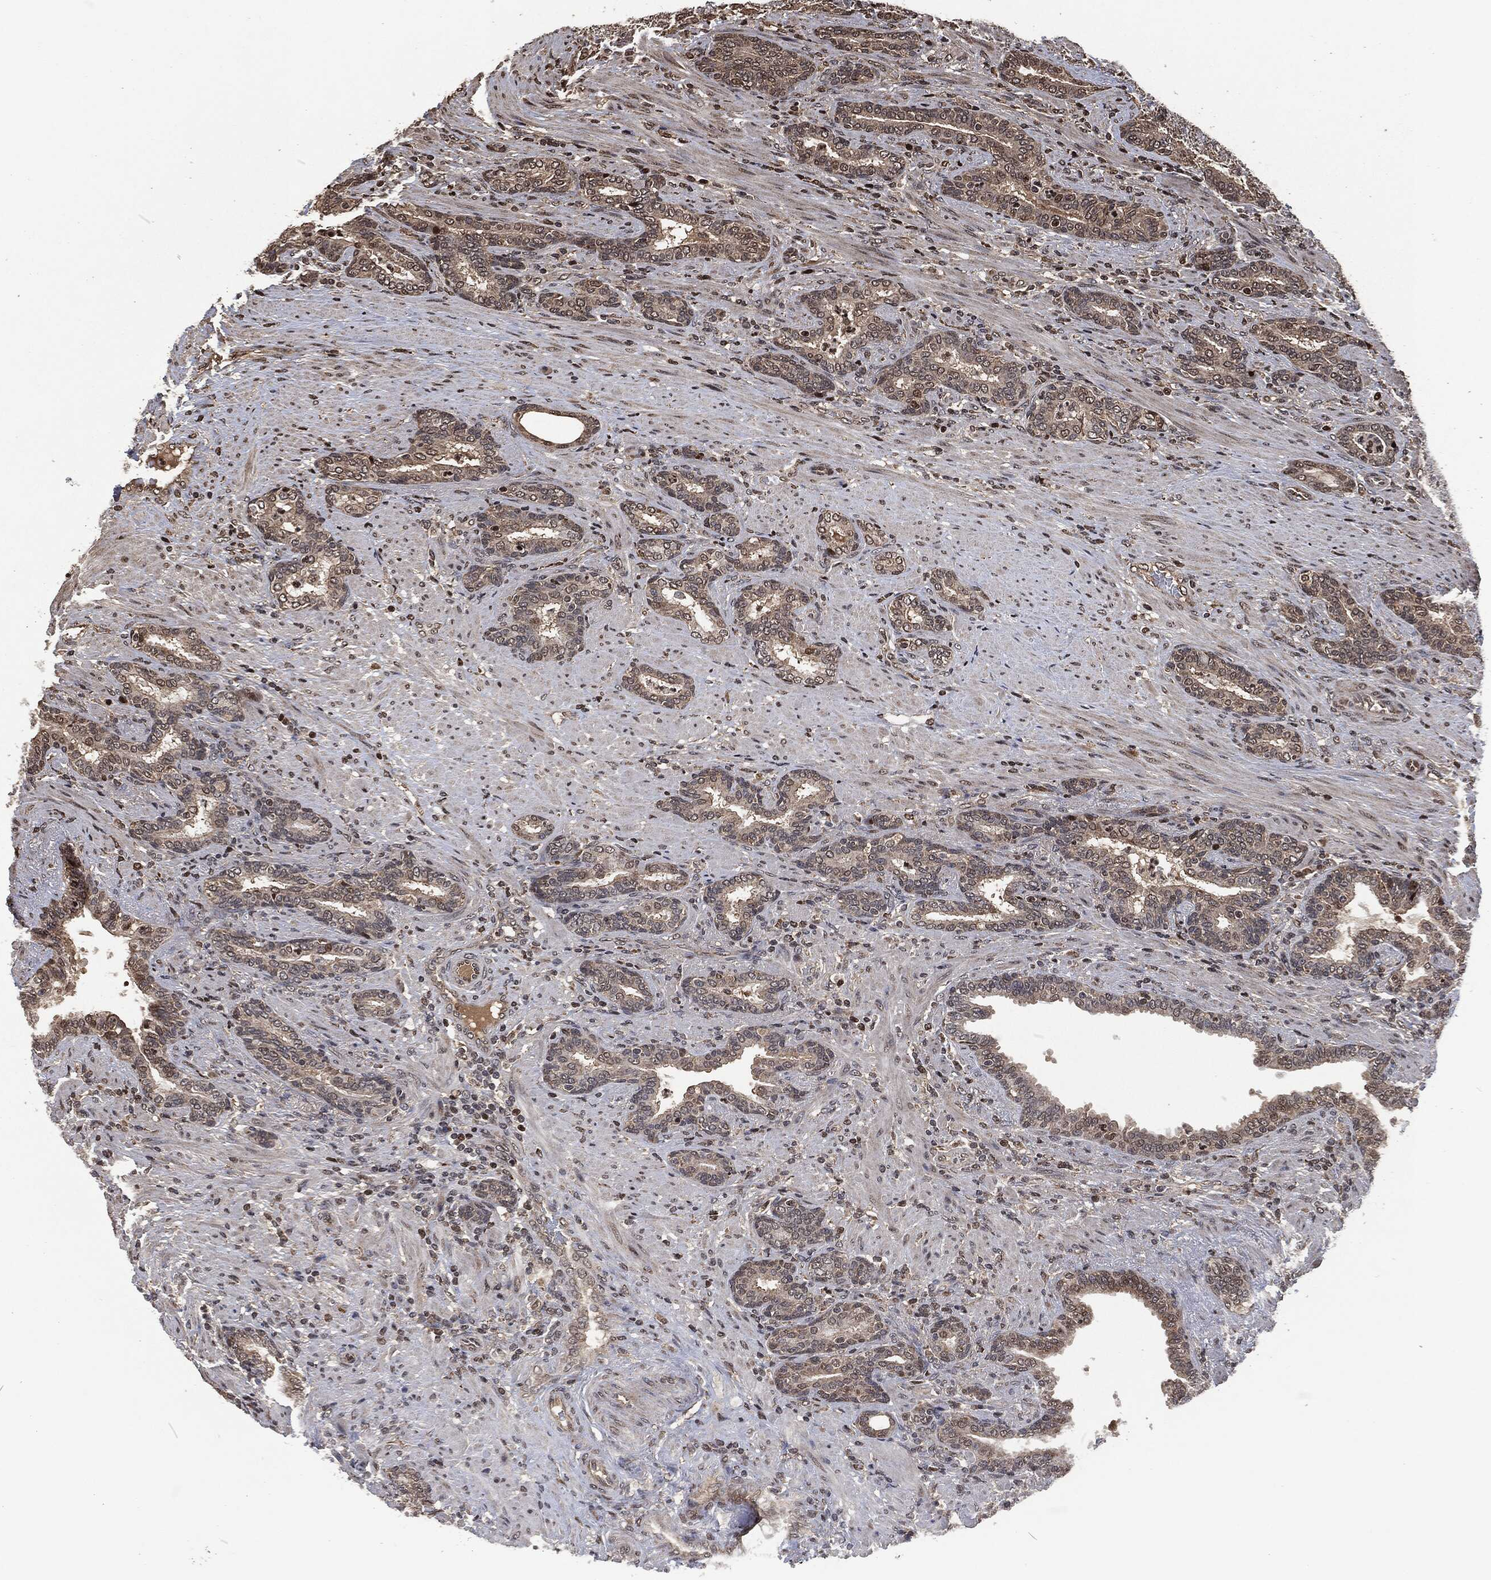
{"staining": {"intensity": "moderate", "quantity": "<25%", "location": "cytoplasmic/membranous"}, "tissue": "prostate cancer", "cell_type": "Tumor cells", "image_type": "cancer", "snomed": [{"axis": "morphology", "description": "Adenocarcinoma, Low grade"}, {"axis": "topography", "description": "Prostate"}], "caption": "Prostate cancer stained for a protein shows moderate cytoplasmic/membranous positivity in tumor cells. The staining was performed using DAB, with brown indicating positive protein expression. Nuclei are stained blue with hematoxylin.", "gene": "SNAI1", "patient": {"sex": "male", "age": 68}}